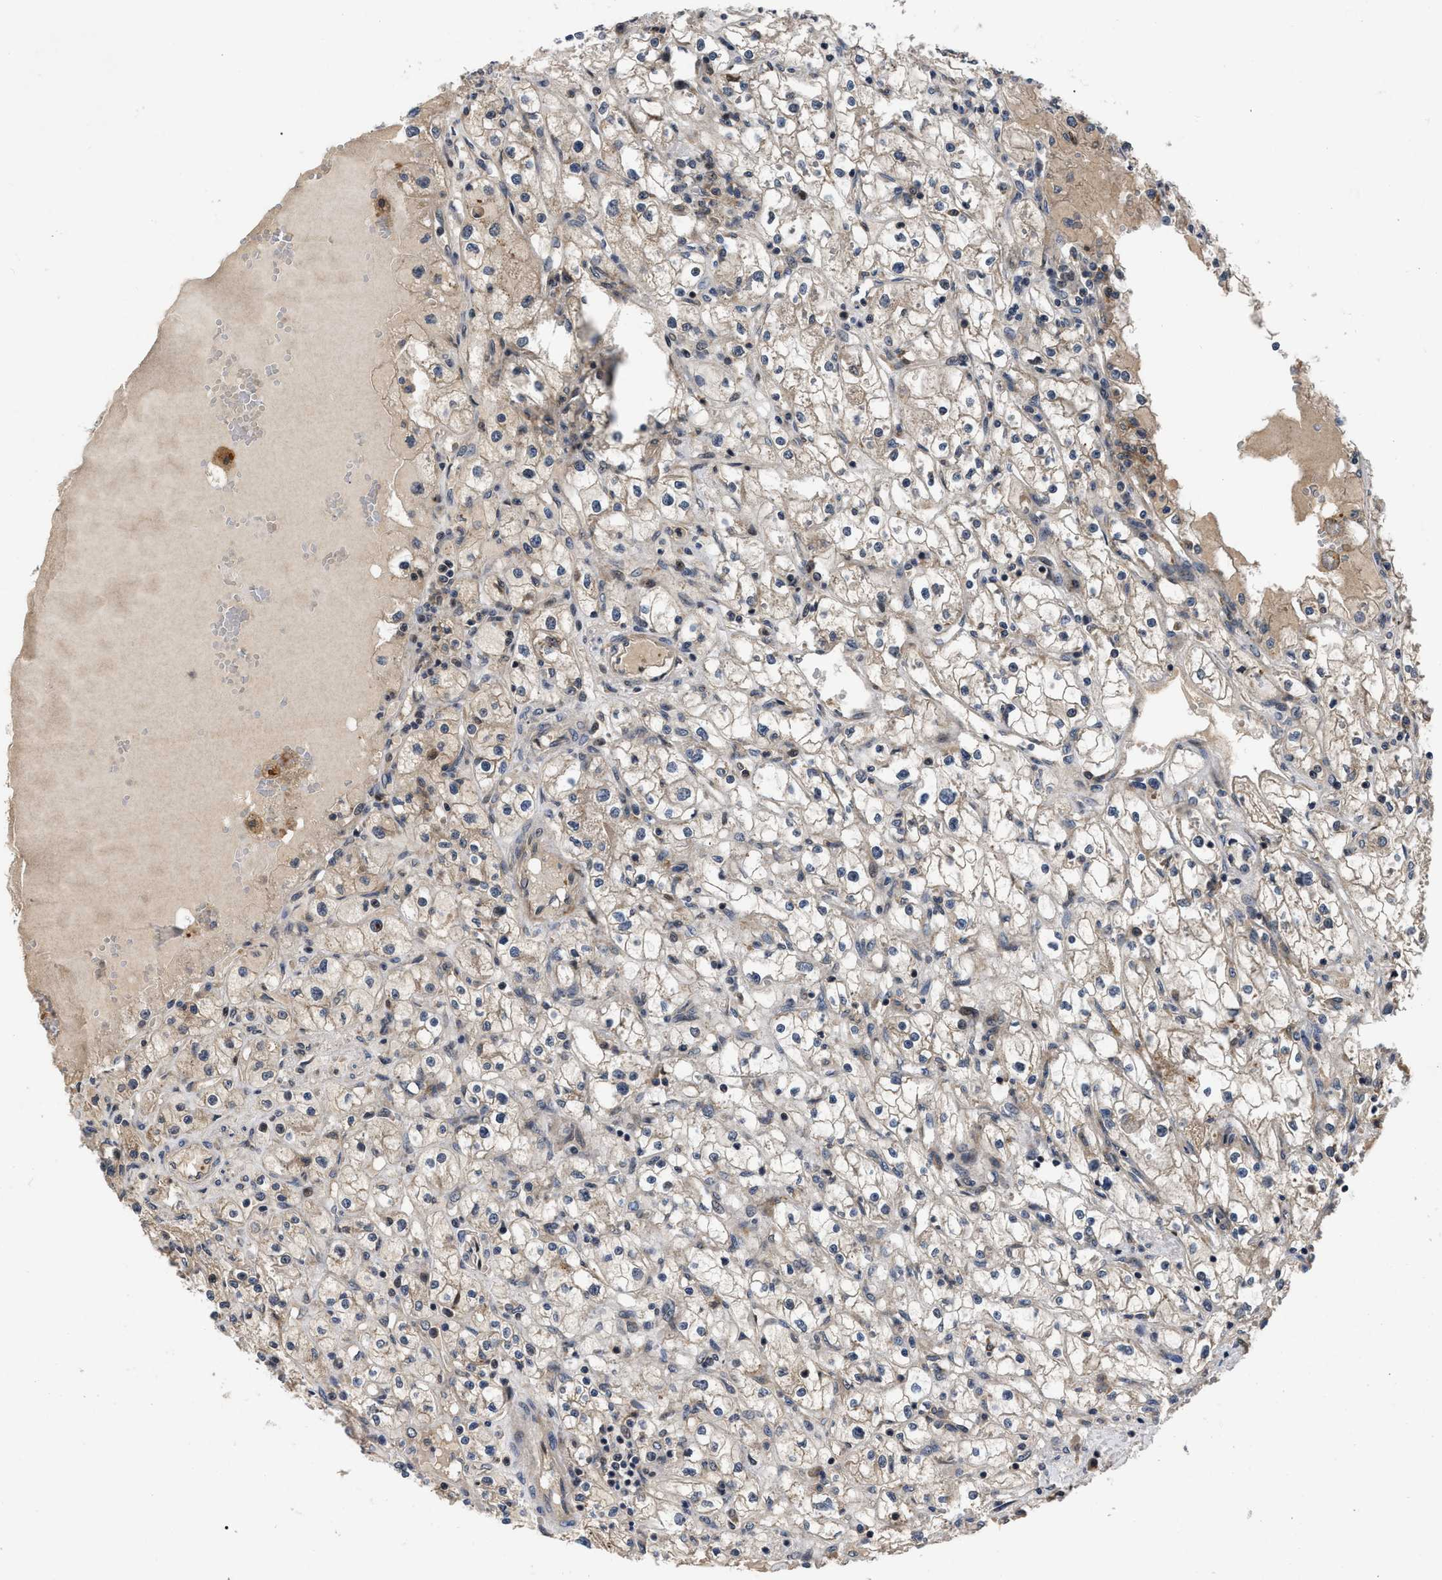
{"staining": {"intensity": "negative", "quantity": "none", "location": "none"}, "tissue": "renal cancer", "cell_type": "Tumor cells", "image_type": "cancer", "snomed": [{"axis": "morphology", "description": "Adenocarcinoma, NOS"}, {"axis": "topography", "description": "Kidney"}], "caption": "This is an IHC photomicrograph of human renal cancer. There is no staining in tumor cells.", "gene": "PPWD1", "patient": {"sex": "male", "age": 56}}